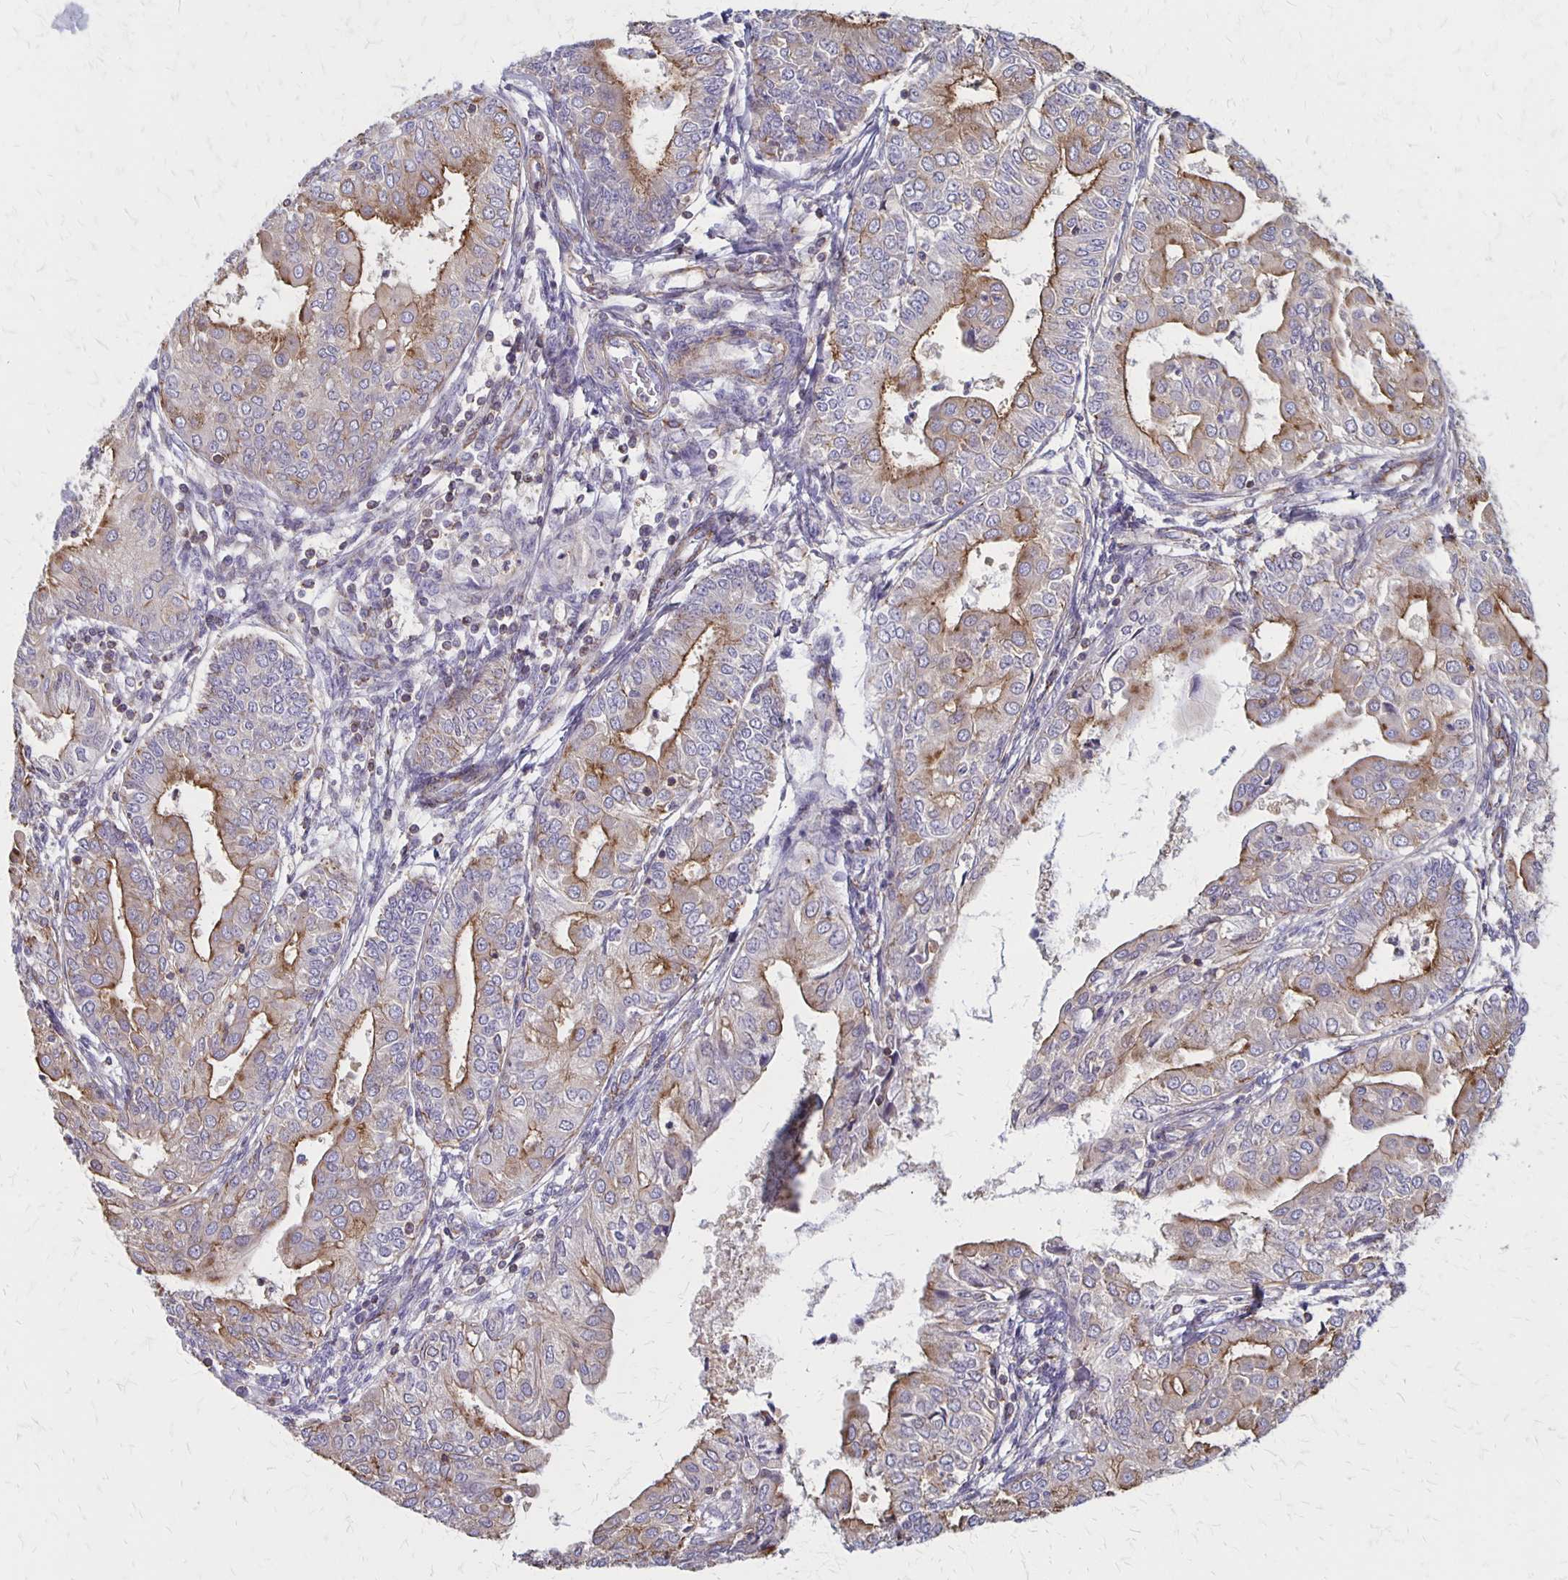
{"staining": {"intensity": "moderate", "quantity": "25%-75%", "location": "cytoplasmic/membranous"}, "tissue": "endometrial cancer", "cell_type": "Tumor cells", "image_type": "cancer", "snomed": [{"axis": "morphology", "description": "Adenocarcinoma, NOS"}, {"axis": "topography", "description": "Endometrium"}], "caption": "Protein staining of endometrial adenocarcinoma tissue shows moderate cytoplasmic/membranous expression in about 25%-75% of tumor cells. (DAB (3,3'-diaminobenzidine) IHC, brown staining for protein, blue staining for nuclei).", "gene": "SEPTIN5", "patient": {"sex": "female", "age": 68}}